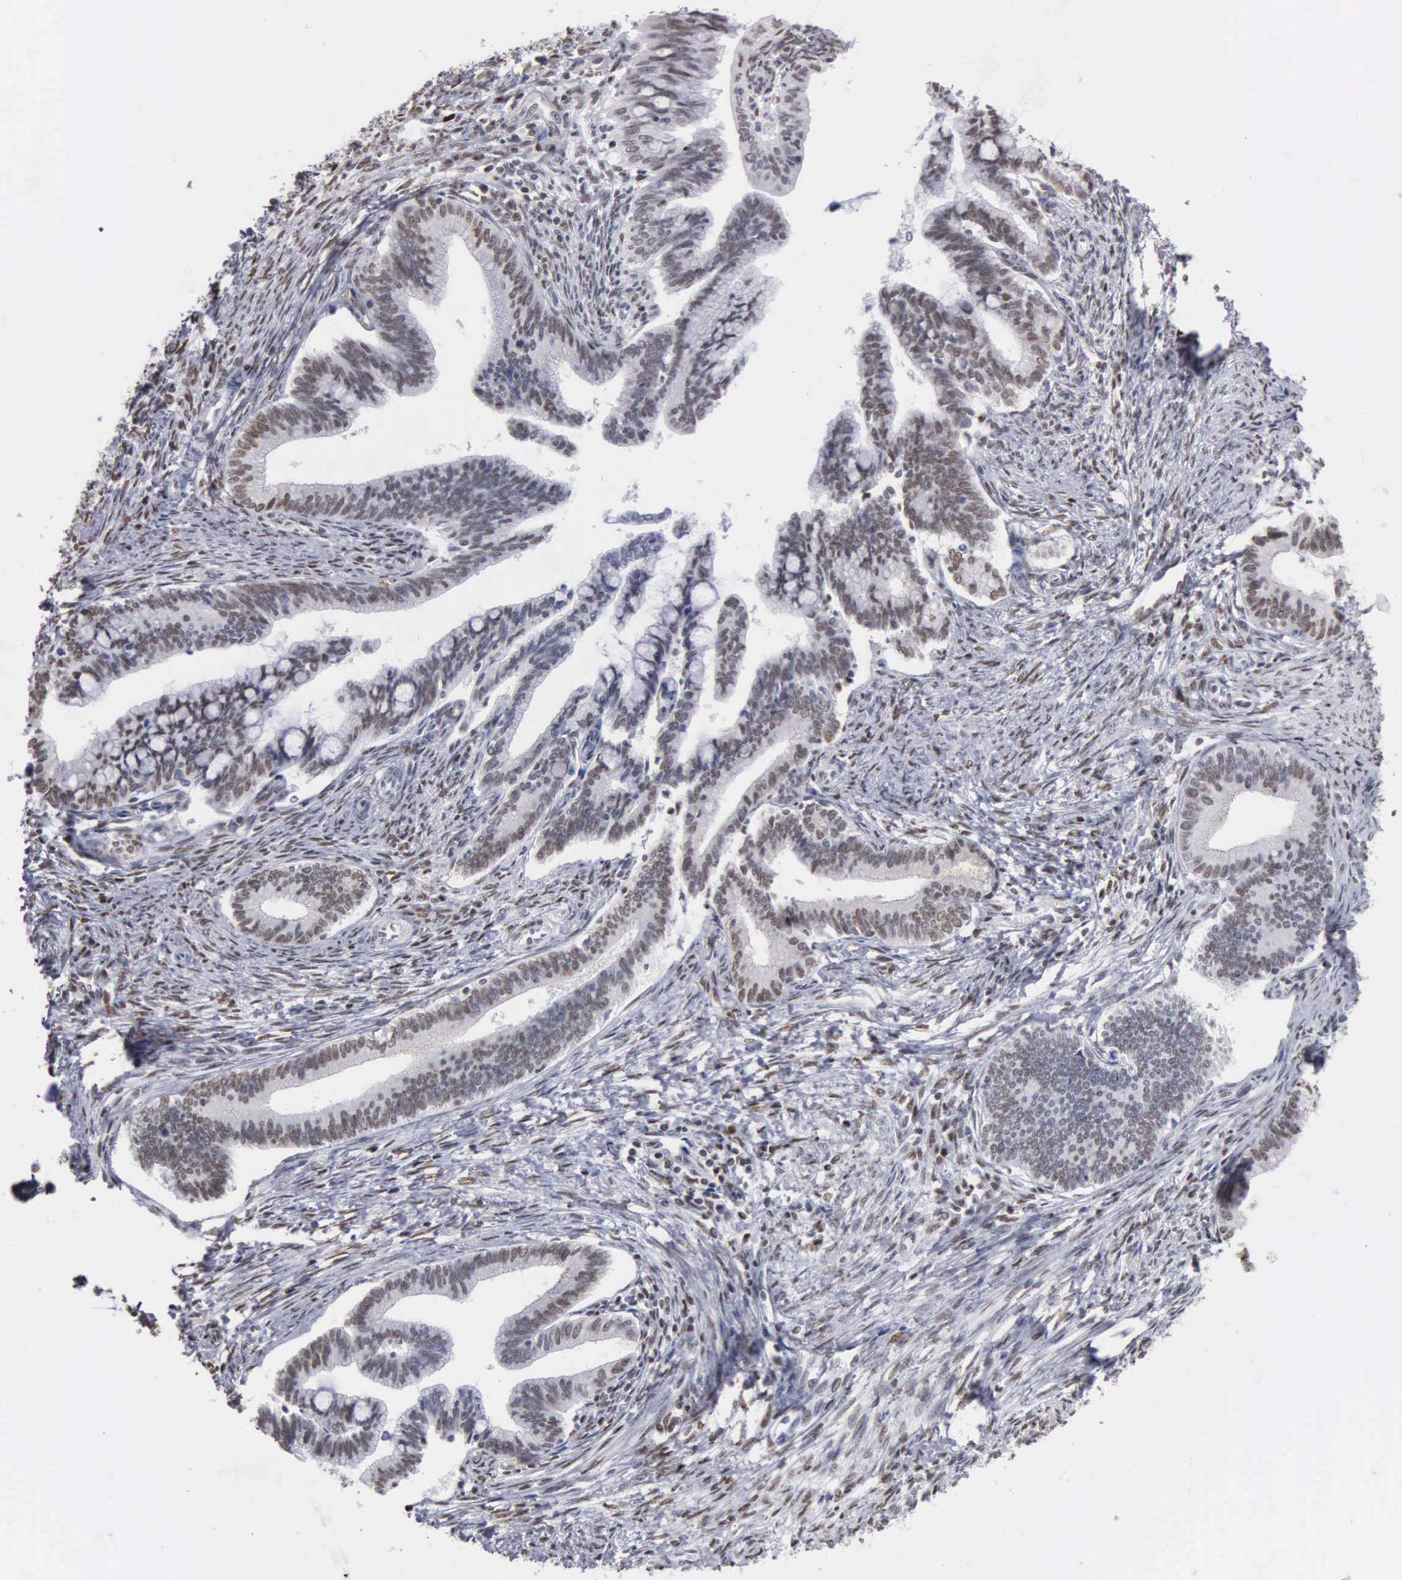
{"staining": {"intensity": "weak", "quantity": "25%-75%", "location": "nuclear"}, "tissue": "cervical cancer", "cell_type": "Tumor cells", "image_type": "cancer", "snomed": [{"axis": "morphology", "description": "Adenocarcinoma, NOS"}, {"axis": "topography", "description": "Cervix"}], "caption": "Immunohistochemical staining of human adenocarcinoma (cervical) exhibits weak nuclear protein positivity in approximately 25%-75% of tumor cells. The staining was performed using DAB (3,3'-diaminobenzidine), with brown indicating positive protein expression. Nuclei are stained blue with hematoxylin.", "gene": "CCNG1", "patient": {"sex": "female", "age": 36}}